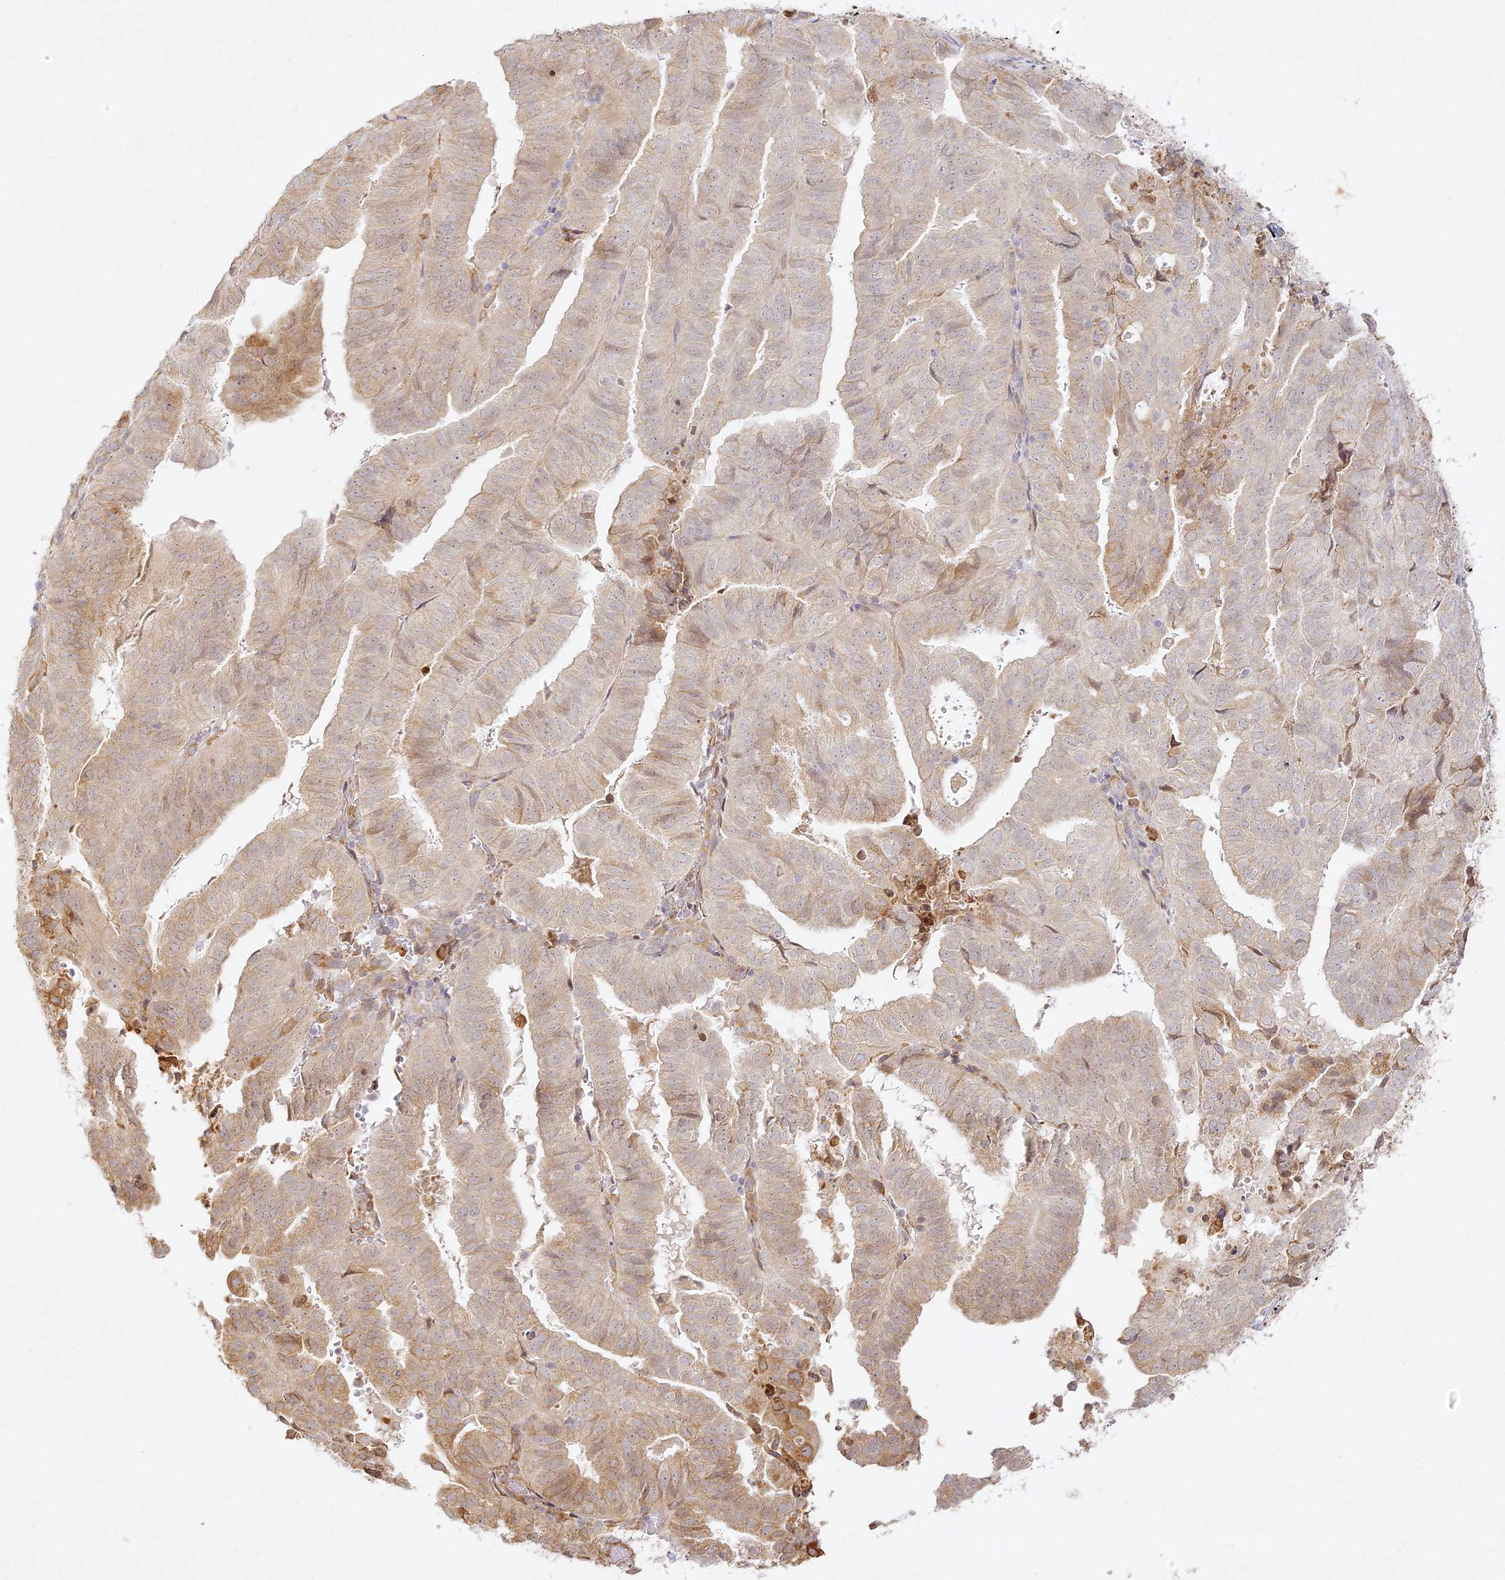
{"staining": {"intensity": "weak", "quantity": "25%-75%", "location": "cytoplasmic/membranous"}, "tissue": "endometrial cancer", "cell_type": "Tumor cells", "image_type": "cancer", "snomed": [{"axis": "morphology", "description": "Adenocarcinoma, NOS"}, {"axis": "topography", "description": "Uterus"}], "caption": "Endometrial adenocarcinoma tissue demonstrates weak cytoplasmic/membranous positivity in approximately 25%-75% of tumor cells, visualized by immunohistochemistry. The protein of interest is stained brown, and the nuclei are stained in blue (DAB IHC with brightfield microscopy, high magnification).", "gene": "SLC30A5", "patient": {"sex": "female", "age": 77}}